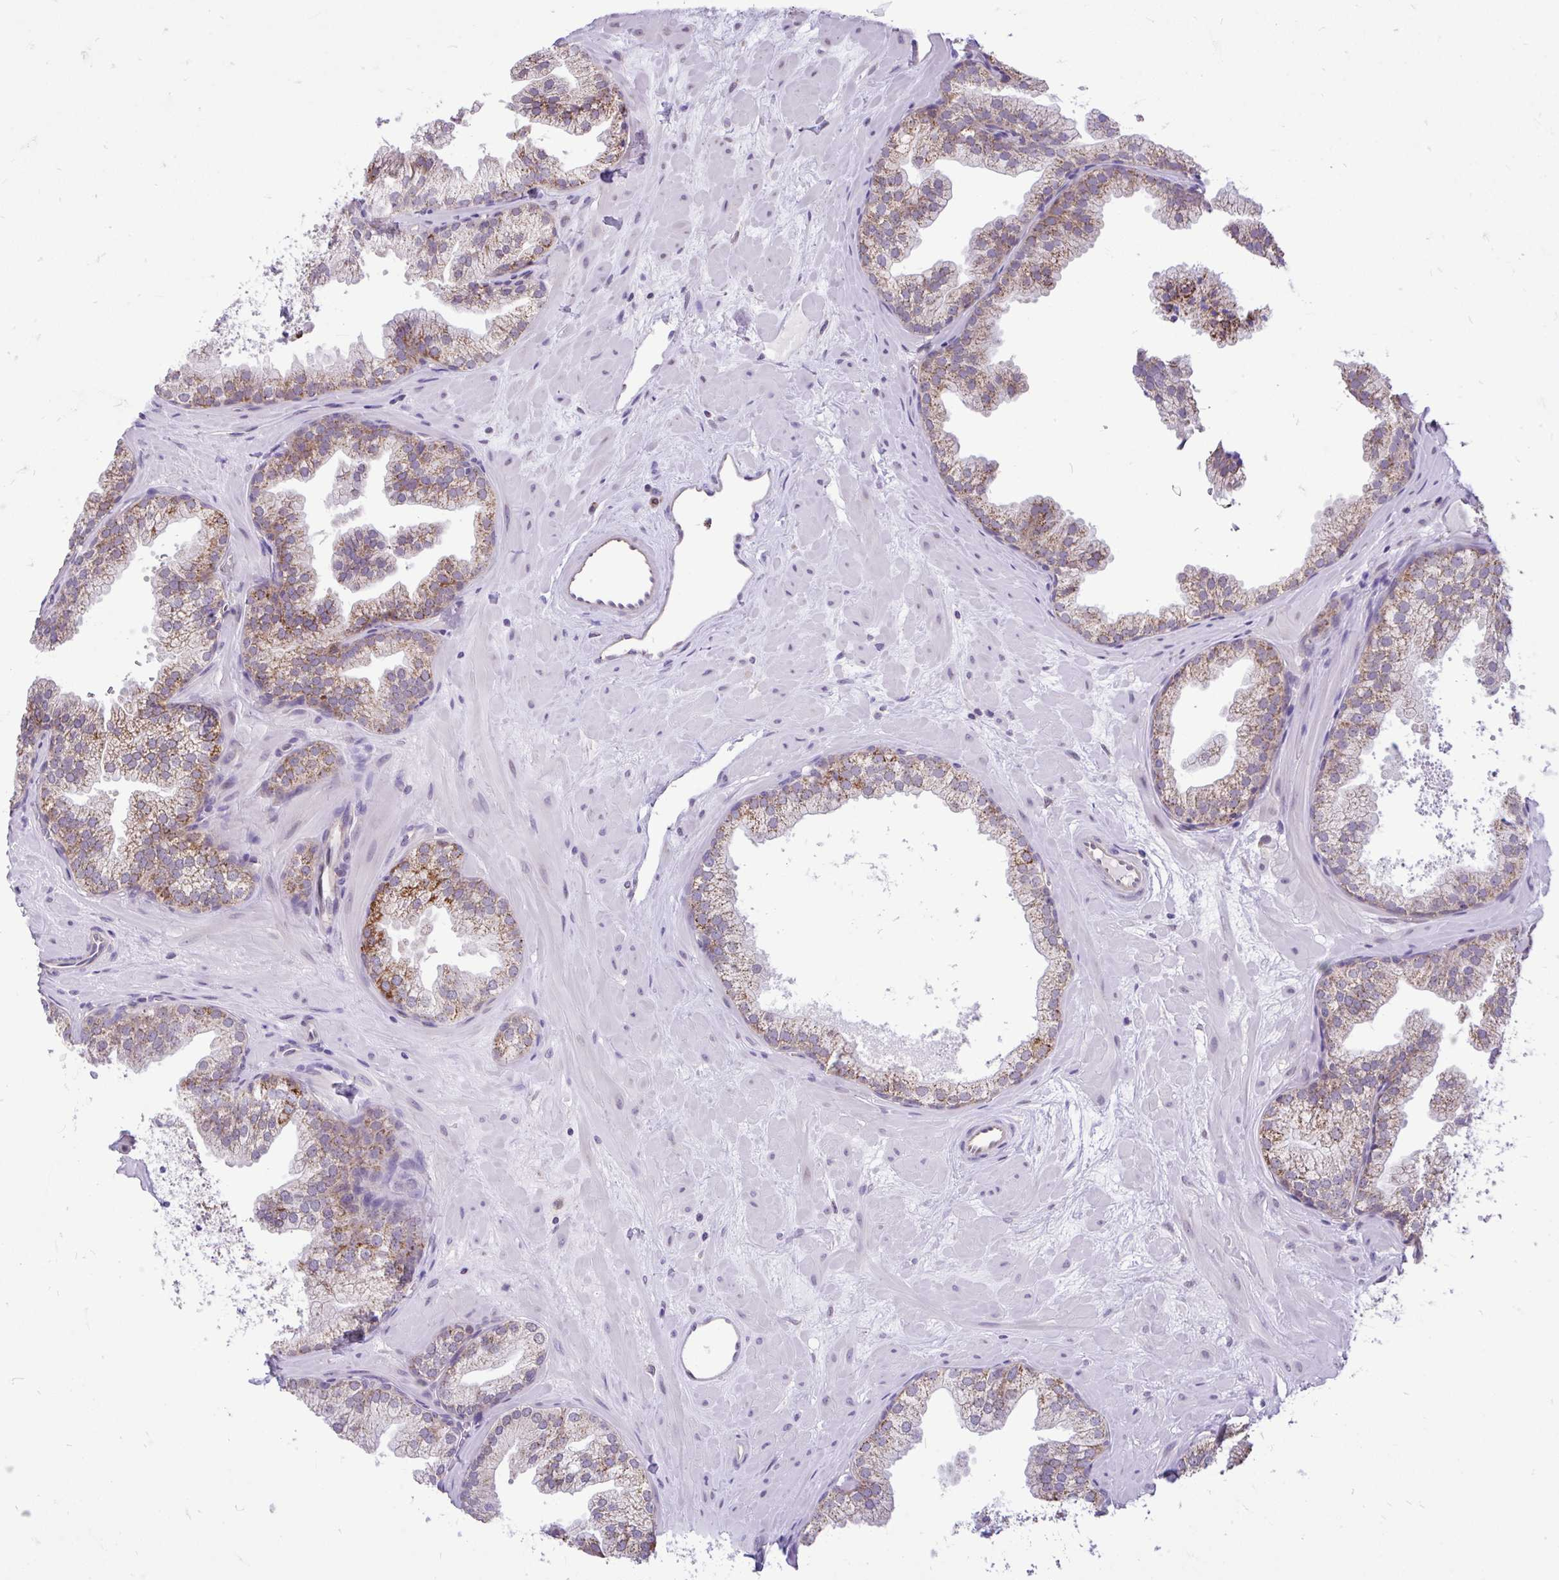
{"staining": {"intensity": "moderate", "quantity": "25%-75%", "location": "cytoplasmic/membranous"}, "tissue": "prostate", "cell_type": "Glandular cells", "image_type": "normal", "snomed": [{"axis": "morphology", "description": "Normal tissue, NOS"}, {"axis": "topography", "description": "Prostate"}], "caption": "IHC of unremarkable human prostate displays medium levels of moderate cytoplasmic/membranous expression in about 25%-75% of glandular cells. (IHC, brightfield microscopy, high magnification).", "gene": "PYCR2", "patient": {"sex": "male", "age": 37}}